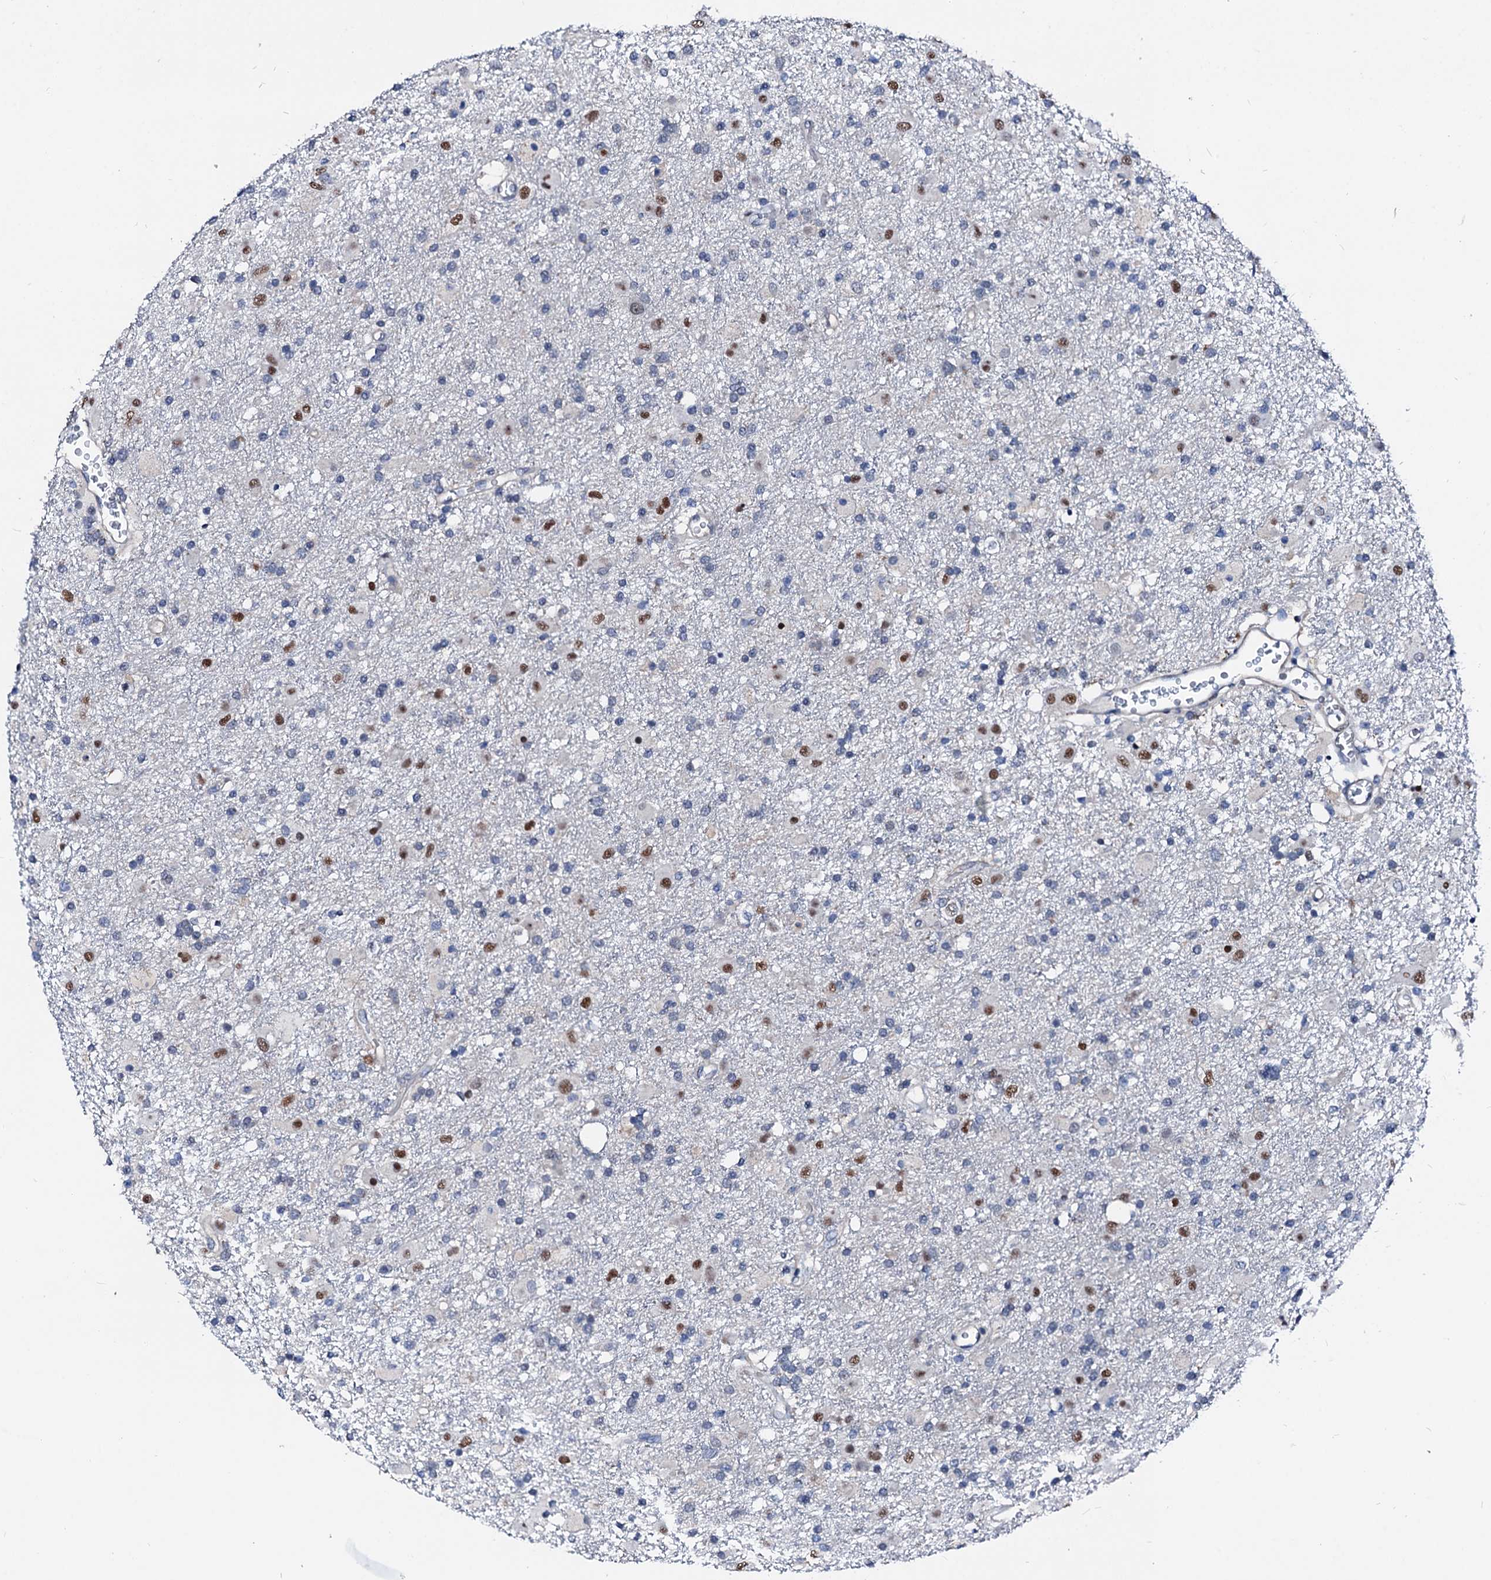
{"staining": {"intensity": "moderate", "quantity": "<25%", "location": "nuclear"}, "tissue": "glioma", "cell_type": "Tumor cells", "image_type": "cancer", "snomed": [{"axis": "morphology", "description": "Glioma, malignant, Low grade"}, {"axis": "topography", "description": "Brain"}], "caption": "This is a histology image of immunohistochemistry (IHC) staining of malignant glioma (low-grade), which shows moderate expression in the nuclear of tumor cells.", "gene": "CSN2", "patient": {"sex": "male", "age": 65}}